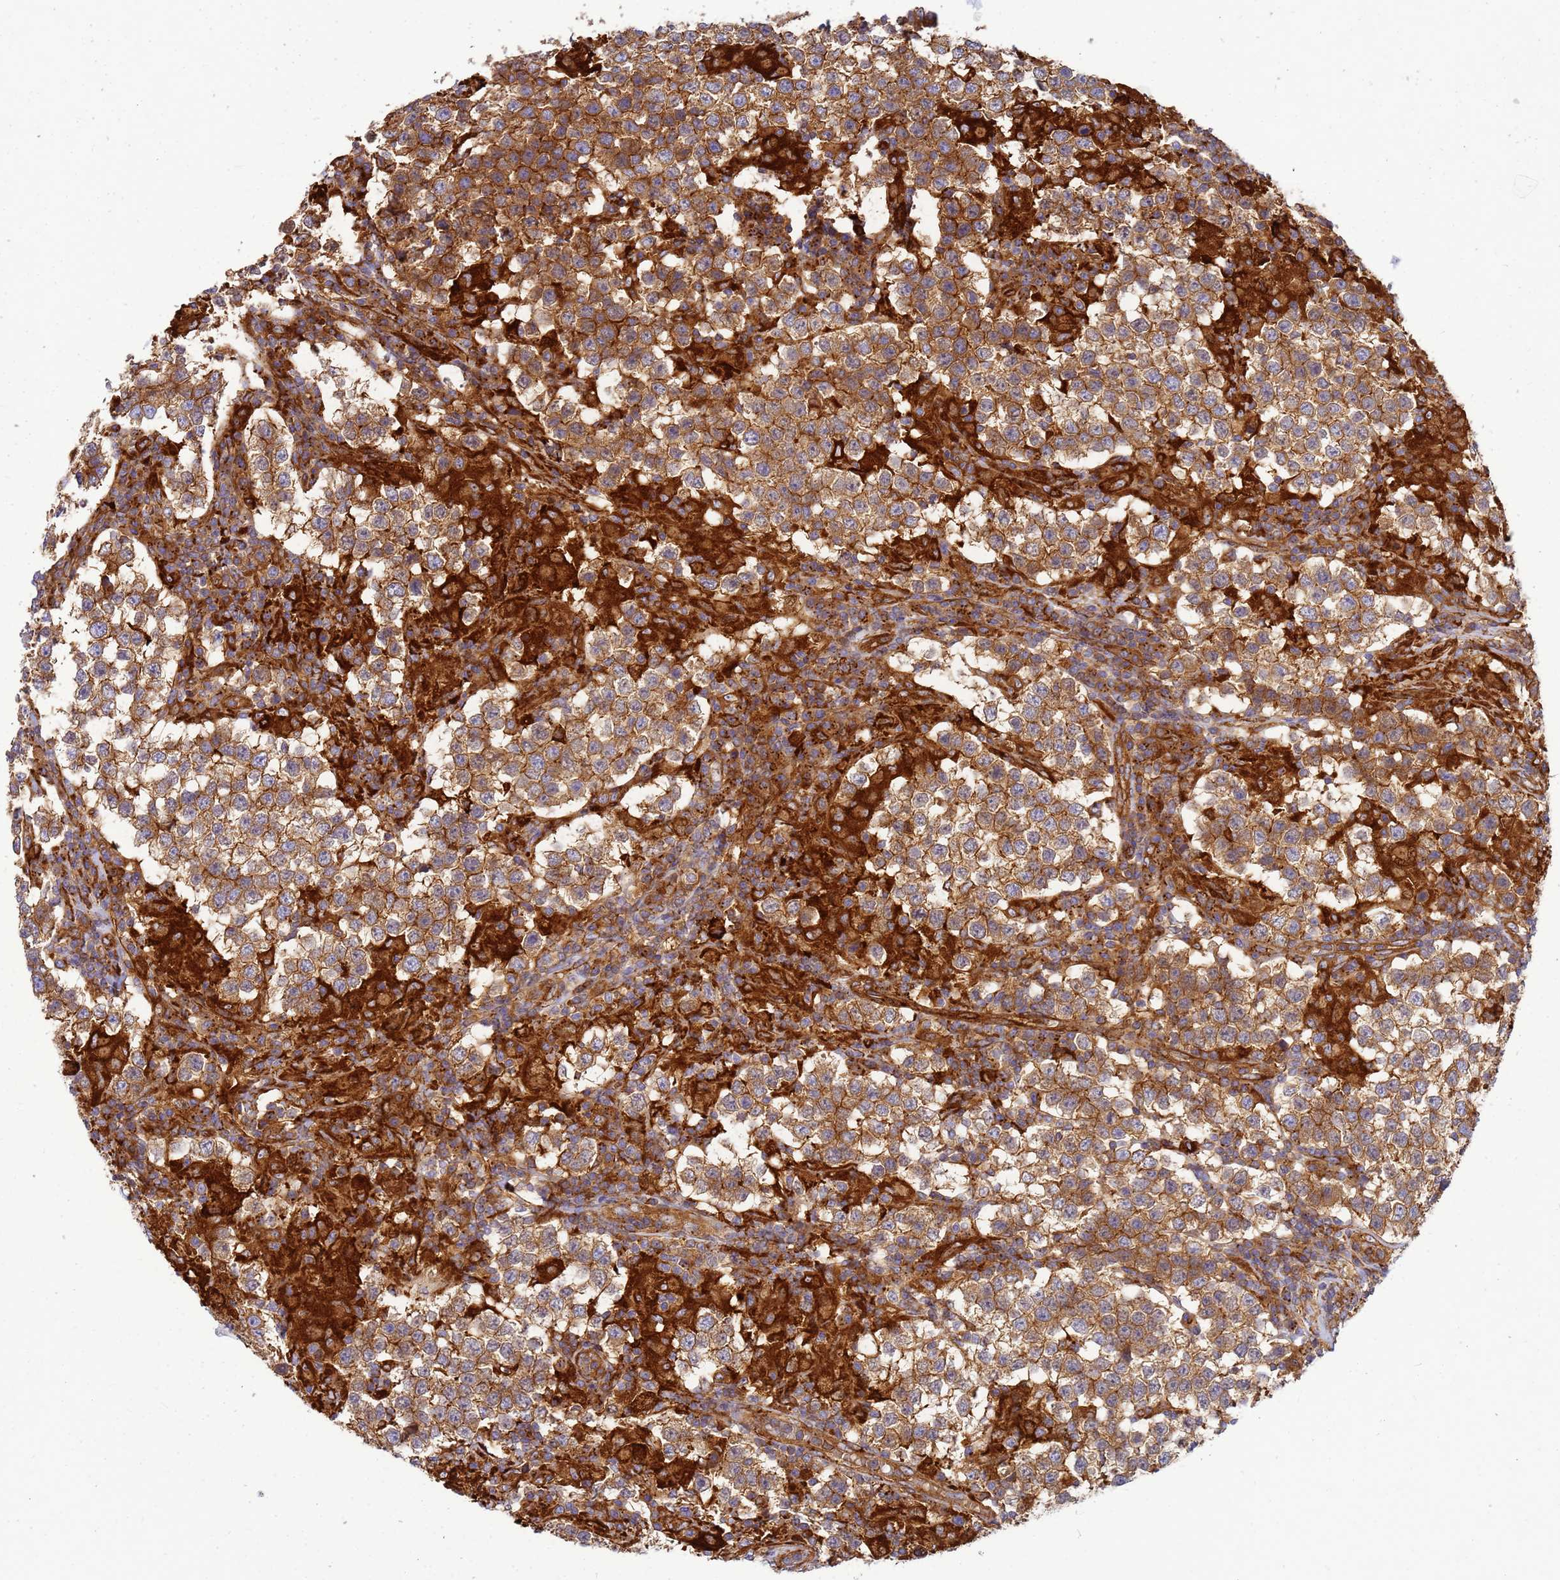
{"staining": {"intensity": "moderate", "quantity": ">75%", "location": "cytoplasmic/membranous"}, "tissue": "testis cancer", "cell_type": "Tumor cells", "image_type": "cancer", "snomed": [{"axis": "morphology", "description": "Seminoma, NOS"}, {"axis": "morphology", "description": "Carcinoma, Embryonal, NOS"}, {"axis": "topography", "description": "Testis"}], "caption": "Moderate cytoplasmic/membranous expression for a protein is present in about >75% of tumor cells of seminoma (testis) using immunohistochemistry.", "gene": "C2CD5", "patient": {"sex": "male", "age": 41}}